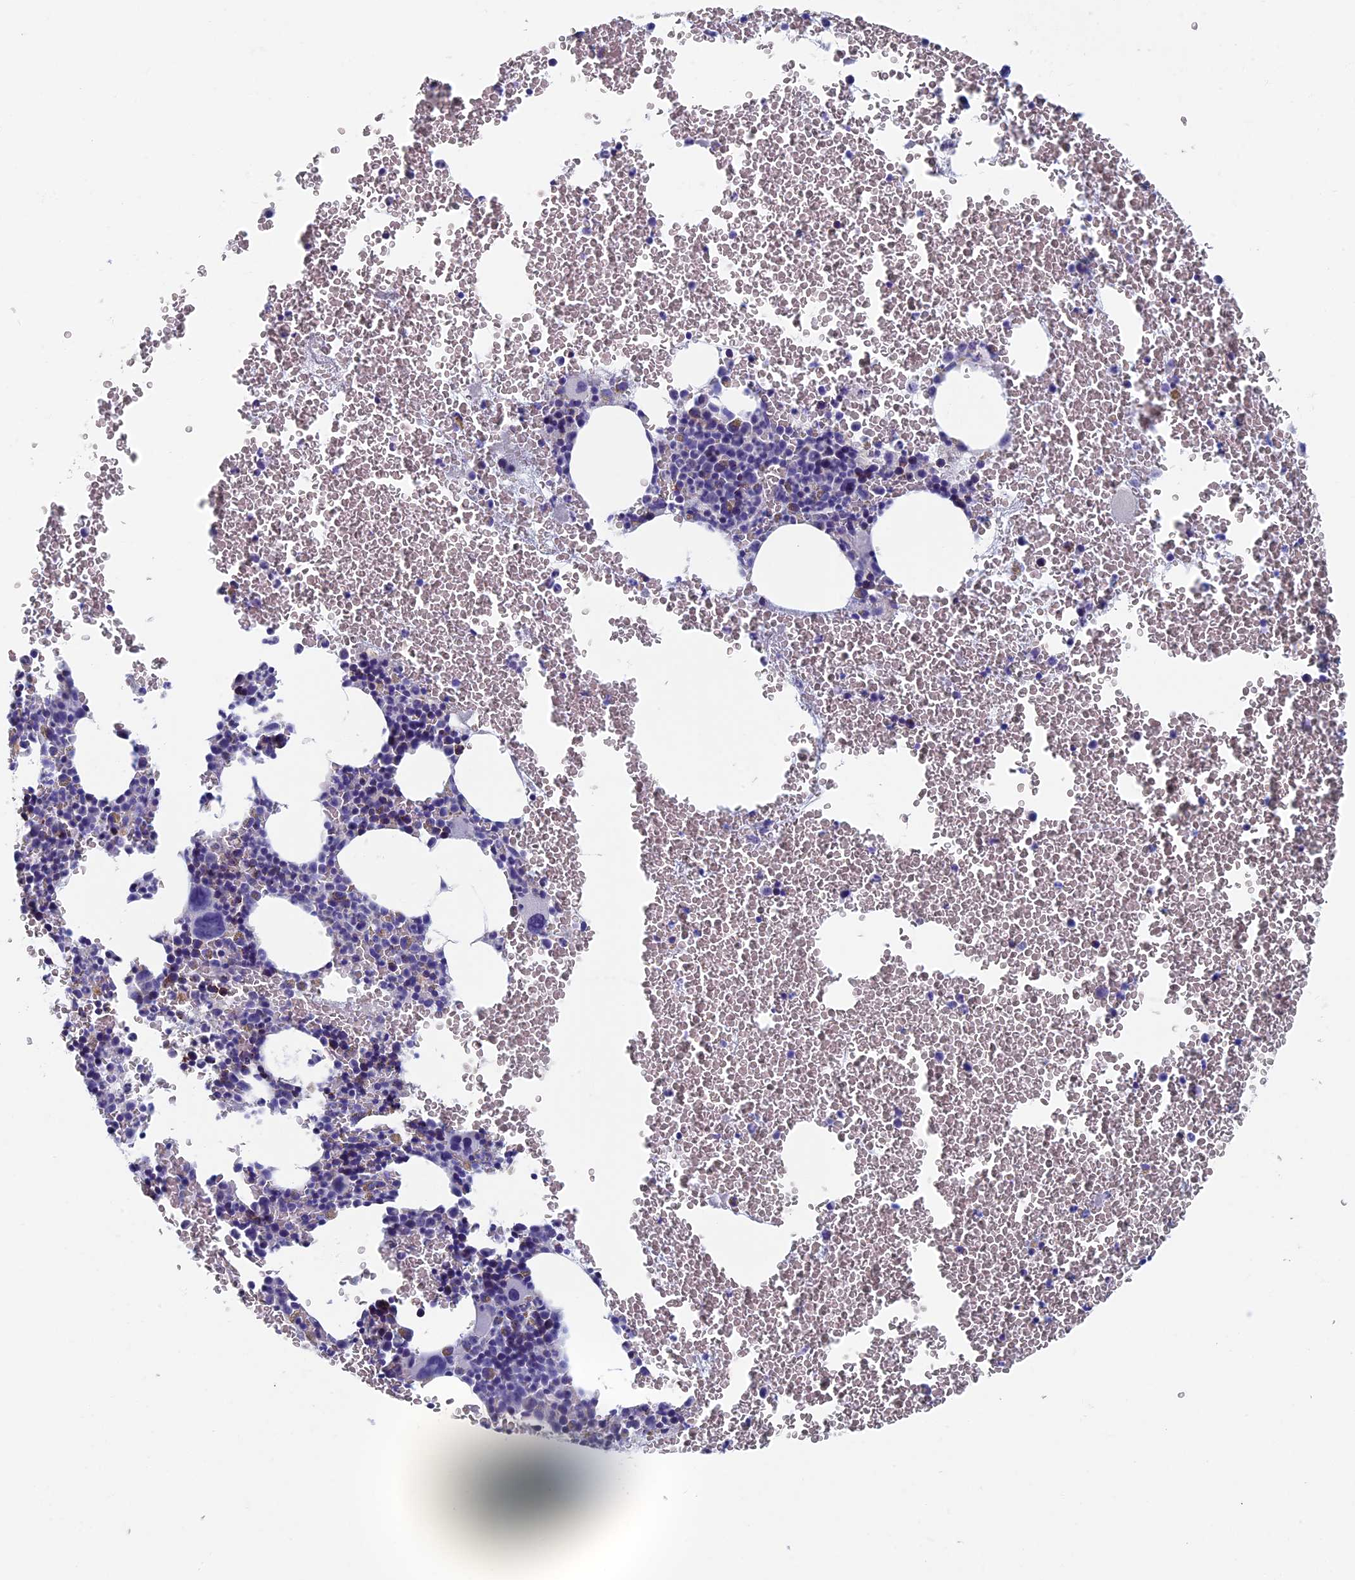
{"staining": {"intensity": "moderate", "quantity": "<25%", "location": "cytoplasmic/membranous"}, "tissue": "bone marrow", "cell_type": "Hematopoietic cells", "image_type": "normal", "snomed": [{"axis": "morphology", "description": "Normal tissue, NOS"}, {"axis": "topography", "description": "Bone marrow"}], "caption": "Immunohistochemical staining of benign bone marrow reveals <25% levels of moderate cytoplasmic/membranous protein staining in about <25% of hematopoietic cells.", "gene": "OAT", "patient": {"sex": "male", "age": 75}}